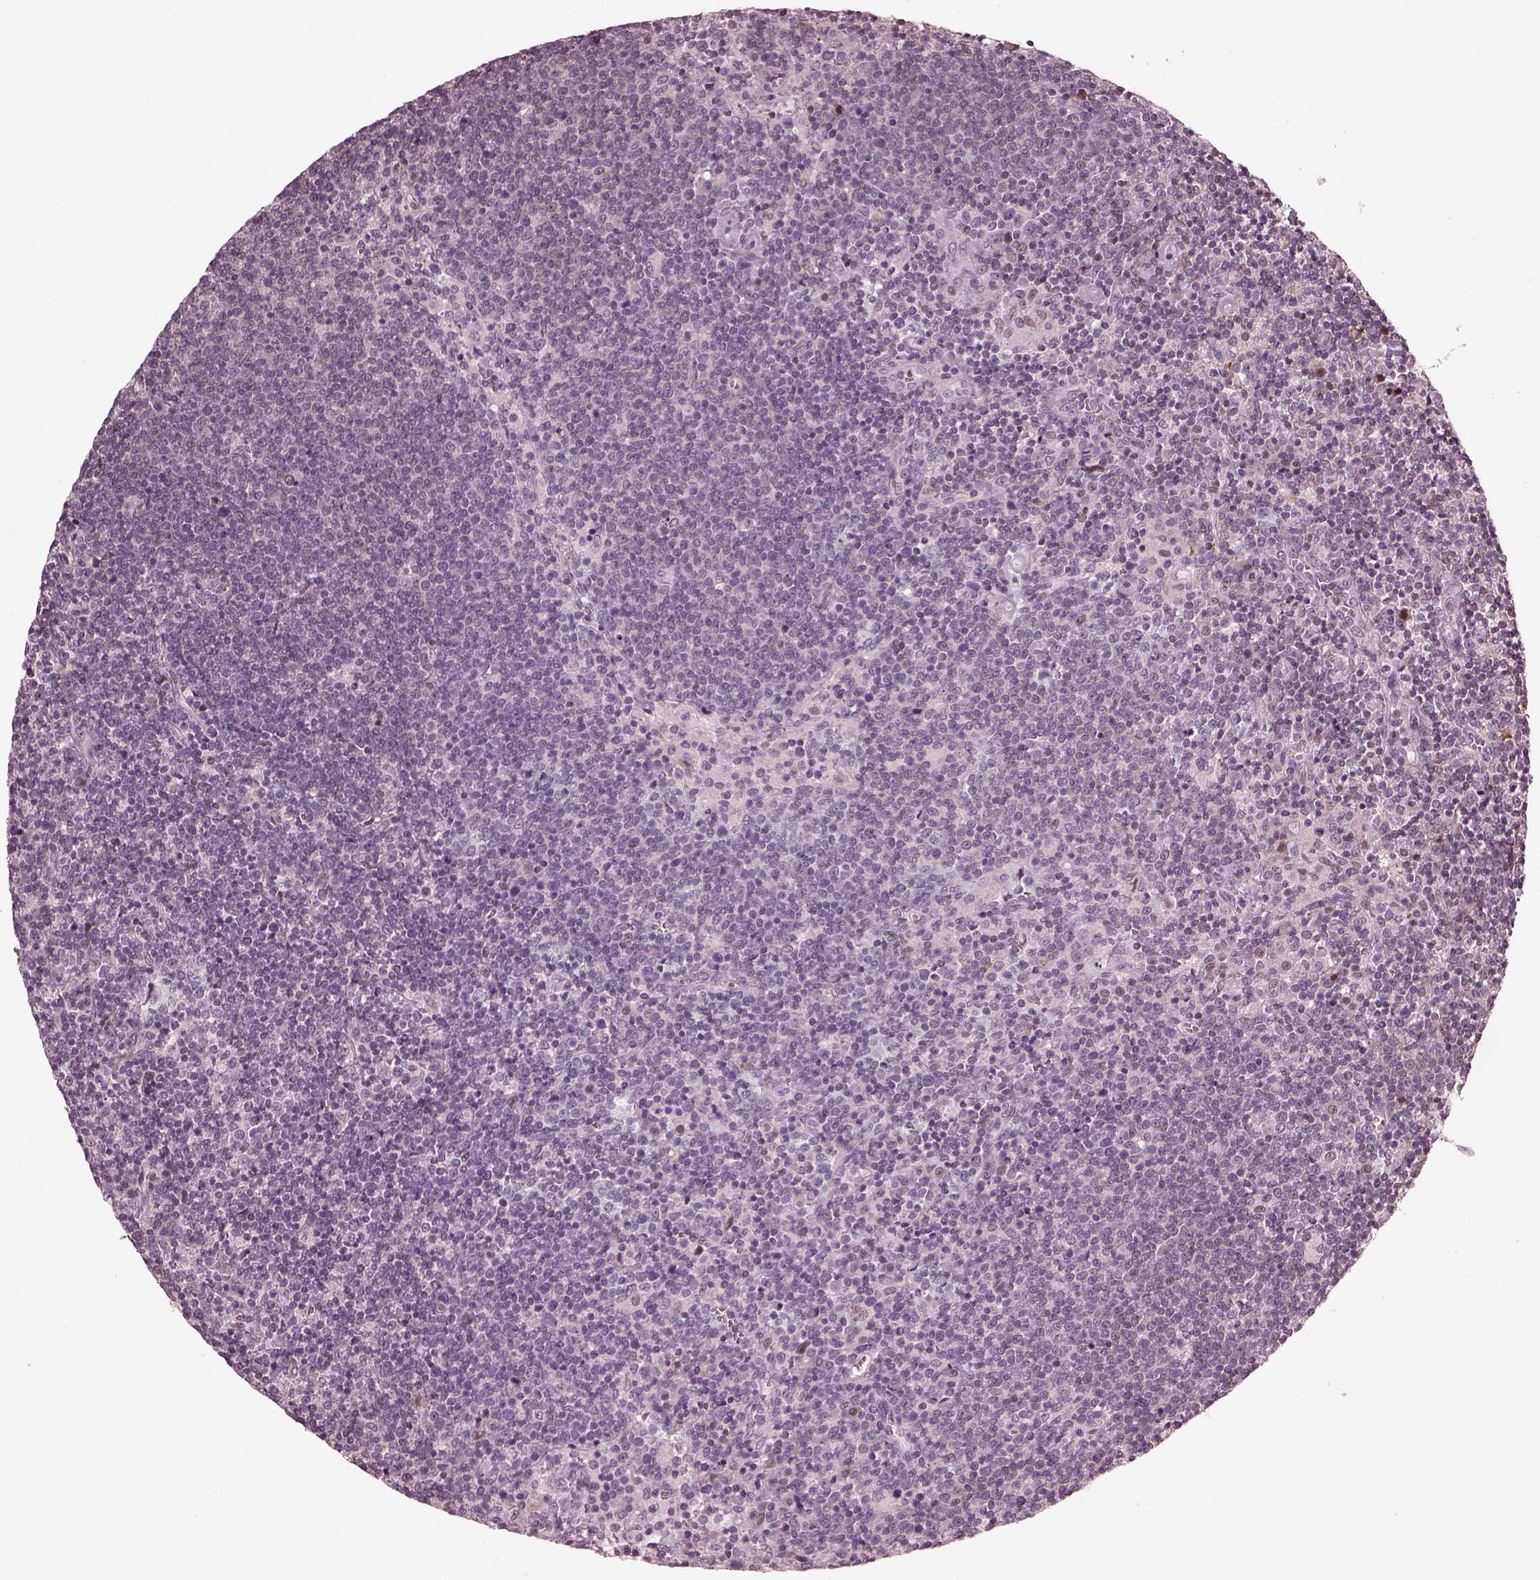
{"staining": {"intensity": "negative", "quantity": "none", "location": "none"}, "tissue": "lymphoma", "cell_type": "Tumor cells", "image_type": "cancer", "snomed": [{"axis": "morphology", "description": "Malignant lymphoma, non-Hodgkin's type, High grade"}, {"axis": "topography", "description": "Lymph node"}], "caption": "There is no significant positivity in tumor cells of malignant lymphoma, non-Hodgkin's type (high-grade).", "gene": "BFSP1", "patient": {"sex": "male", "age": 61}}